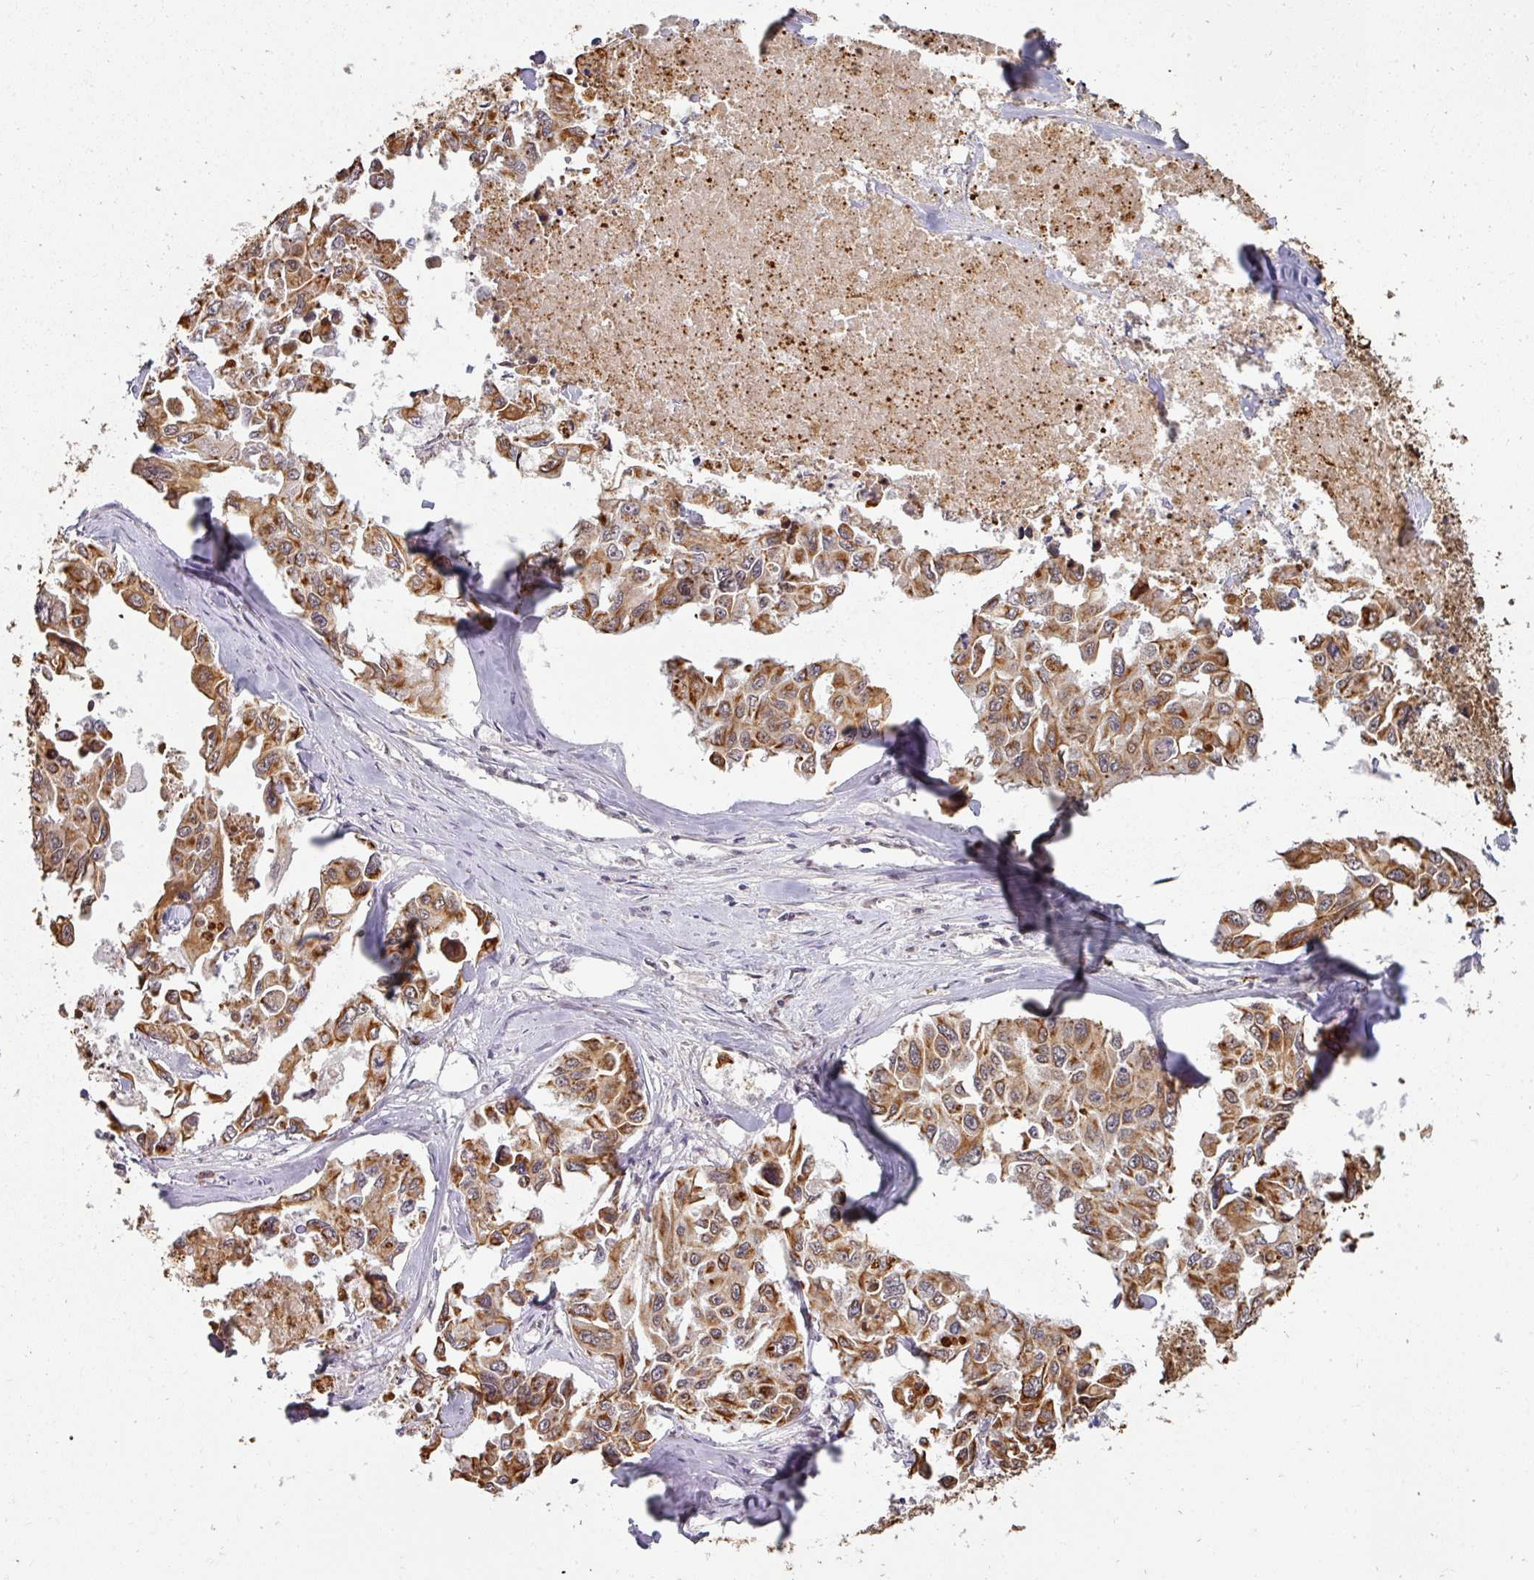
{"staining": {"intensity": "moderate", "quantity": ">75%", "location": "cytoplasmic/membranous"}, "tissue": "lung cancer", "cell_type": "Tumor cells", "image_type": "cancer", "snomed": [{"axis": "morphology", "description": "Adenocarcinoma, NOS"}, {"axis": "topography", "description": "Lung"}], "caption": "Protein staining of lung cancer tissue demonstrates moderate cytoplasmic/membranous staining in about >75% of tumor cells.", "gene": "GTF2H3", "patient": {"sex": "male", "age": 64}}